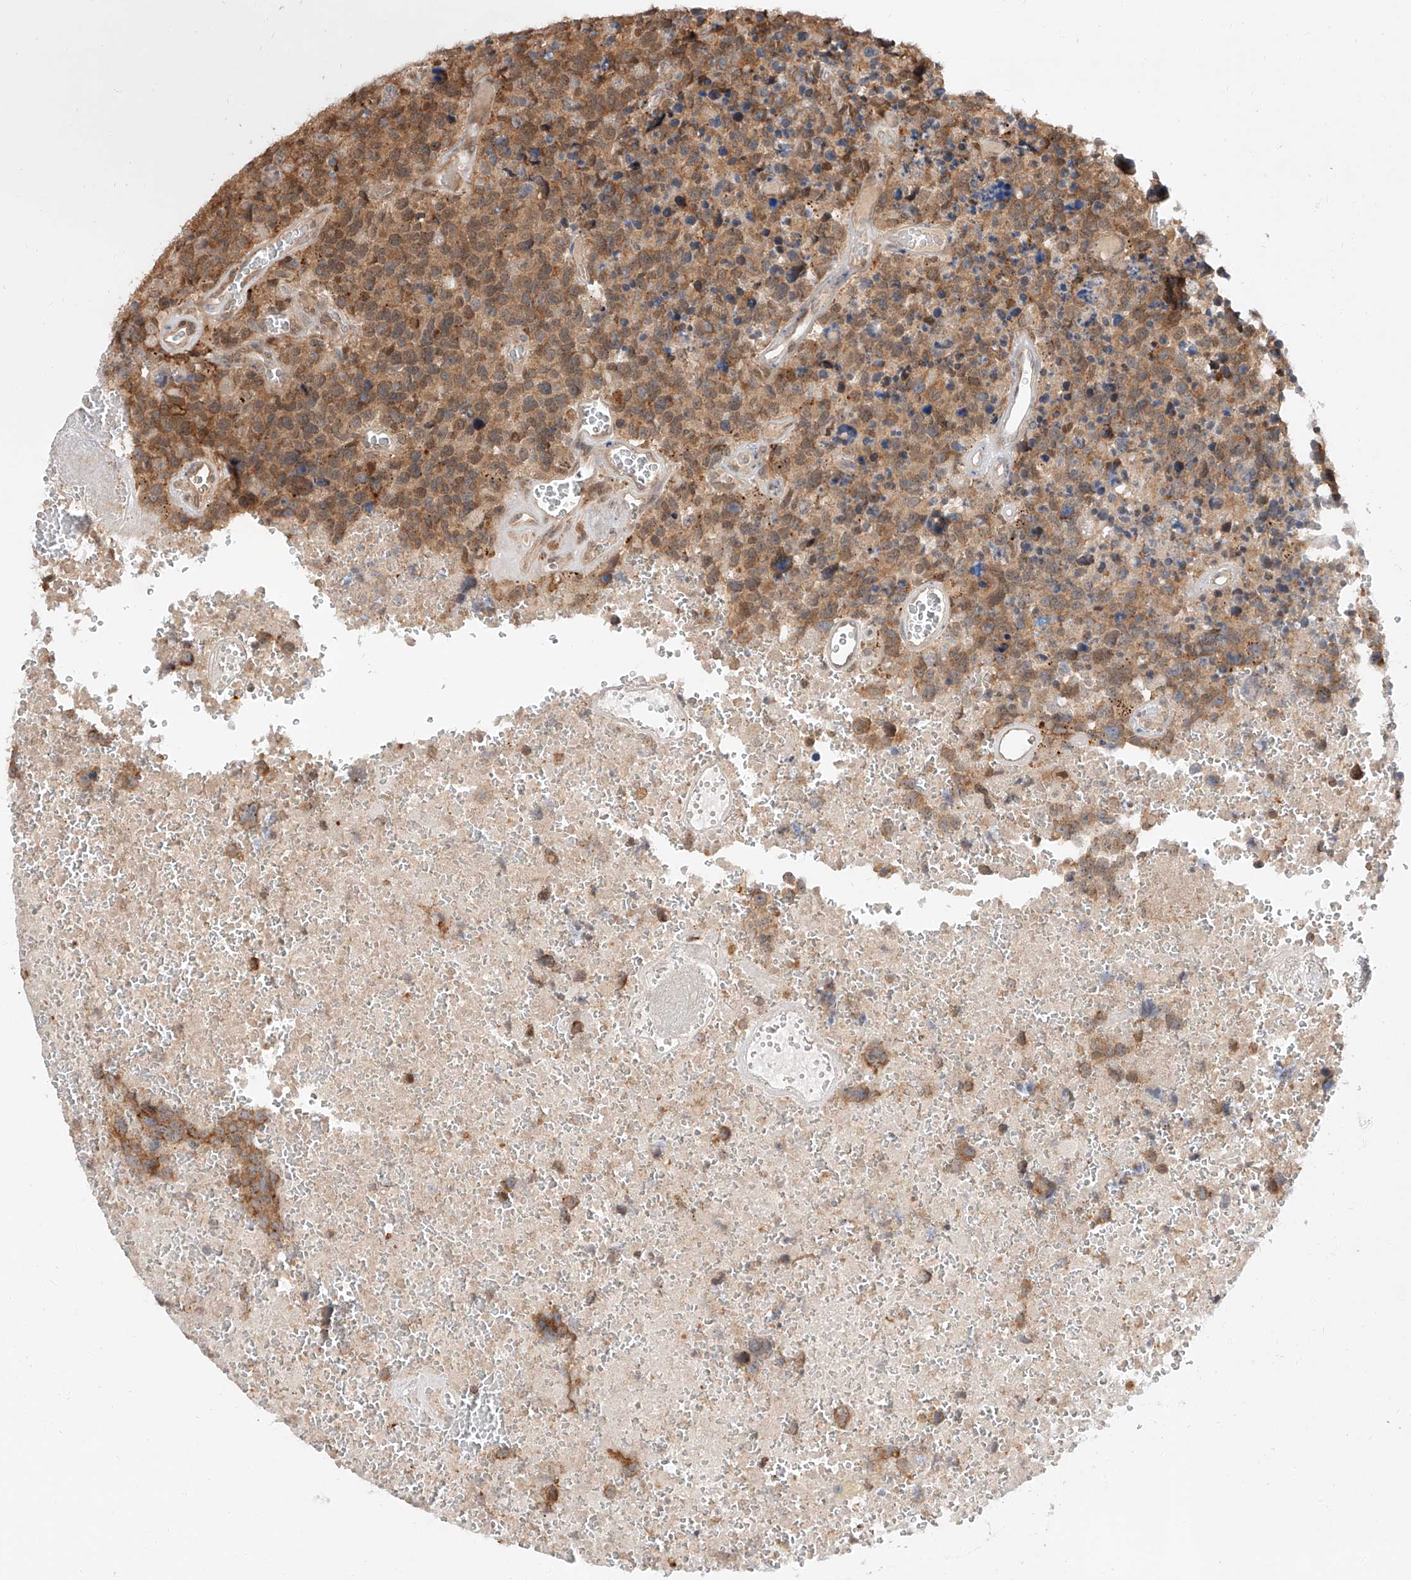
{"staining": {"intensity": "moderate", "quantity": ">75%", "location": "cytoplasmic/membranous"}, "tissue": "glioma", "cell_type": "Tumor cells", "image_type": "cancer", "snomed": [{"axis": "morphology", "description": "Glioma, malignant, High grade"}, {"axis": "topography", "description": "Brain"}], "caption": "A brown stain labels moderate cytoplasmic/membranous staining of a protein in high-grade glioma (malignant) tumor cells.", "gene": "DIRAS3", "patient": {"sex": "male", "age": 69}}